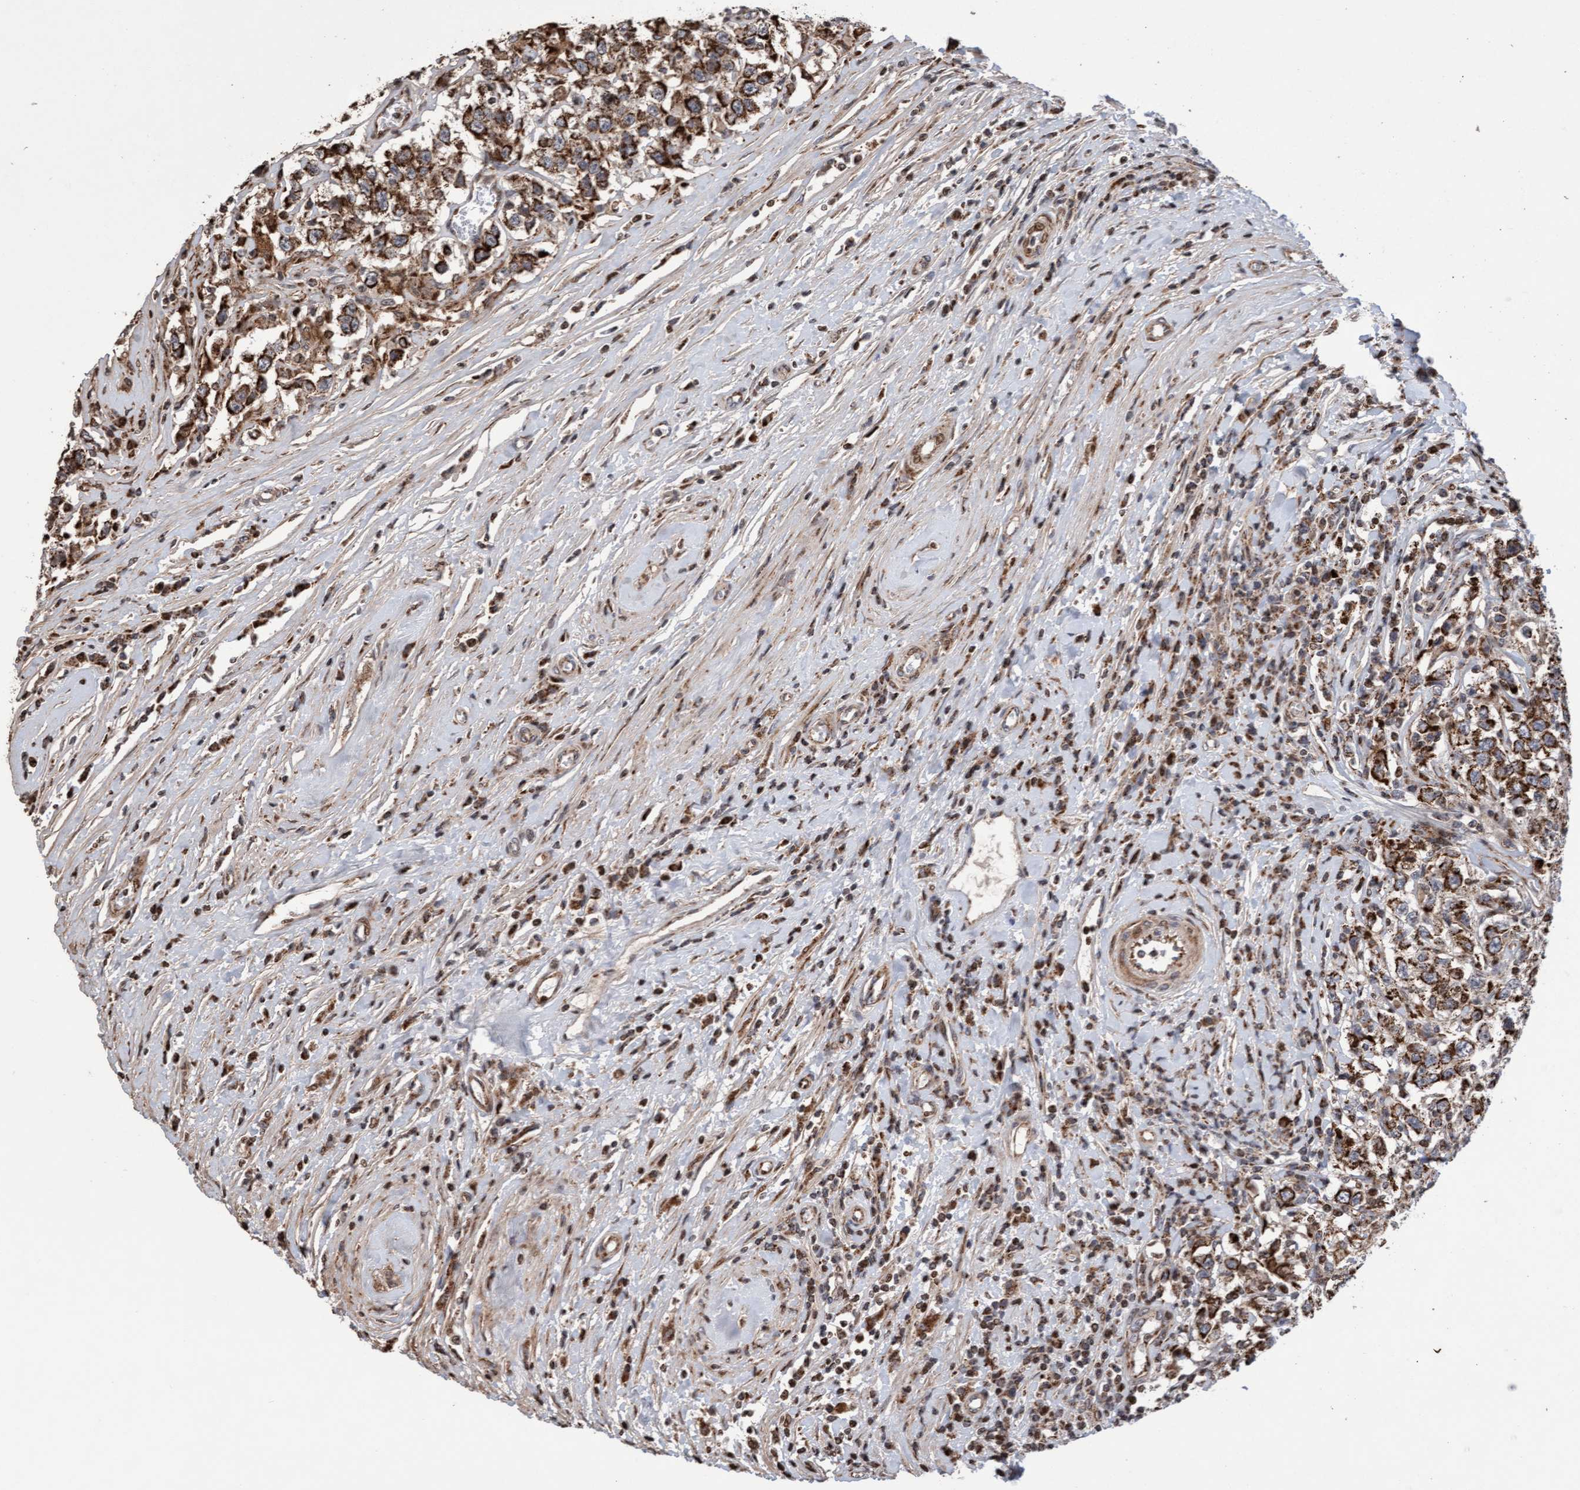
{"staining": {"intensity": "moderate", "quantity": ">75%", "location": "cytoplasmic/membranous"}, "tissue": "testis cancer", "cell_type": "Tumor cells", "image_type": "cancer", "snomed": [{"axis": "morphology", "description": "Seminoma, NOS"}, {"axis": "topography", "description": "Testis"}], "caption": "A brown stain highlights moderate cytoplasmic/membranous staining of a protein in human testis seminoma tumor cells.", "gene": "PECR", "patient": {"sex": "male", "age": 41}}